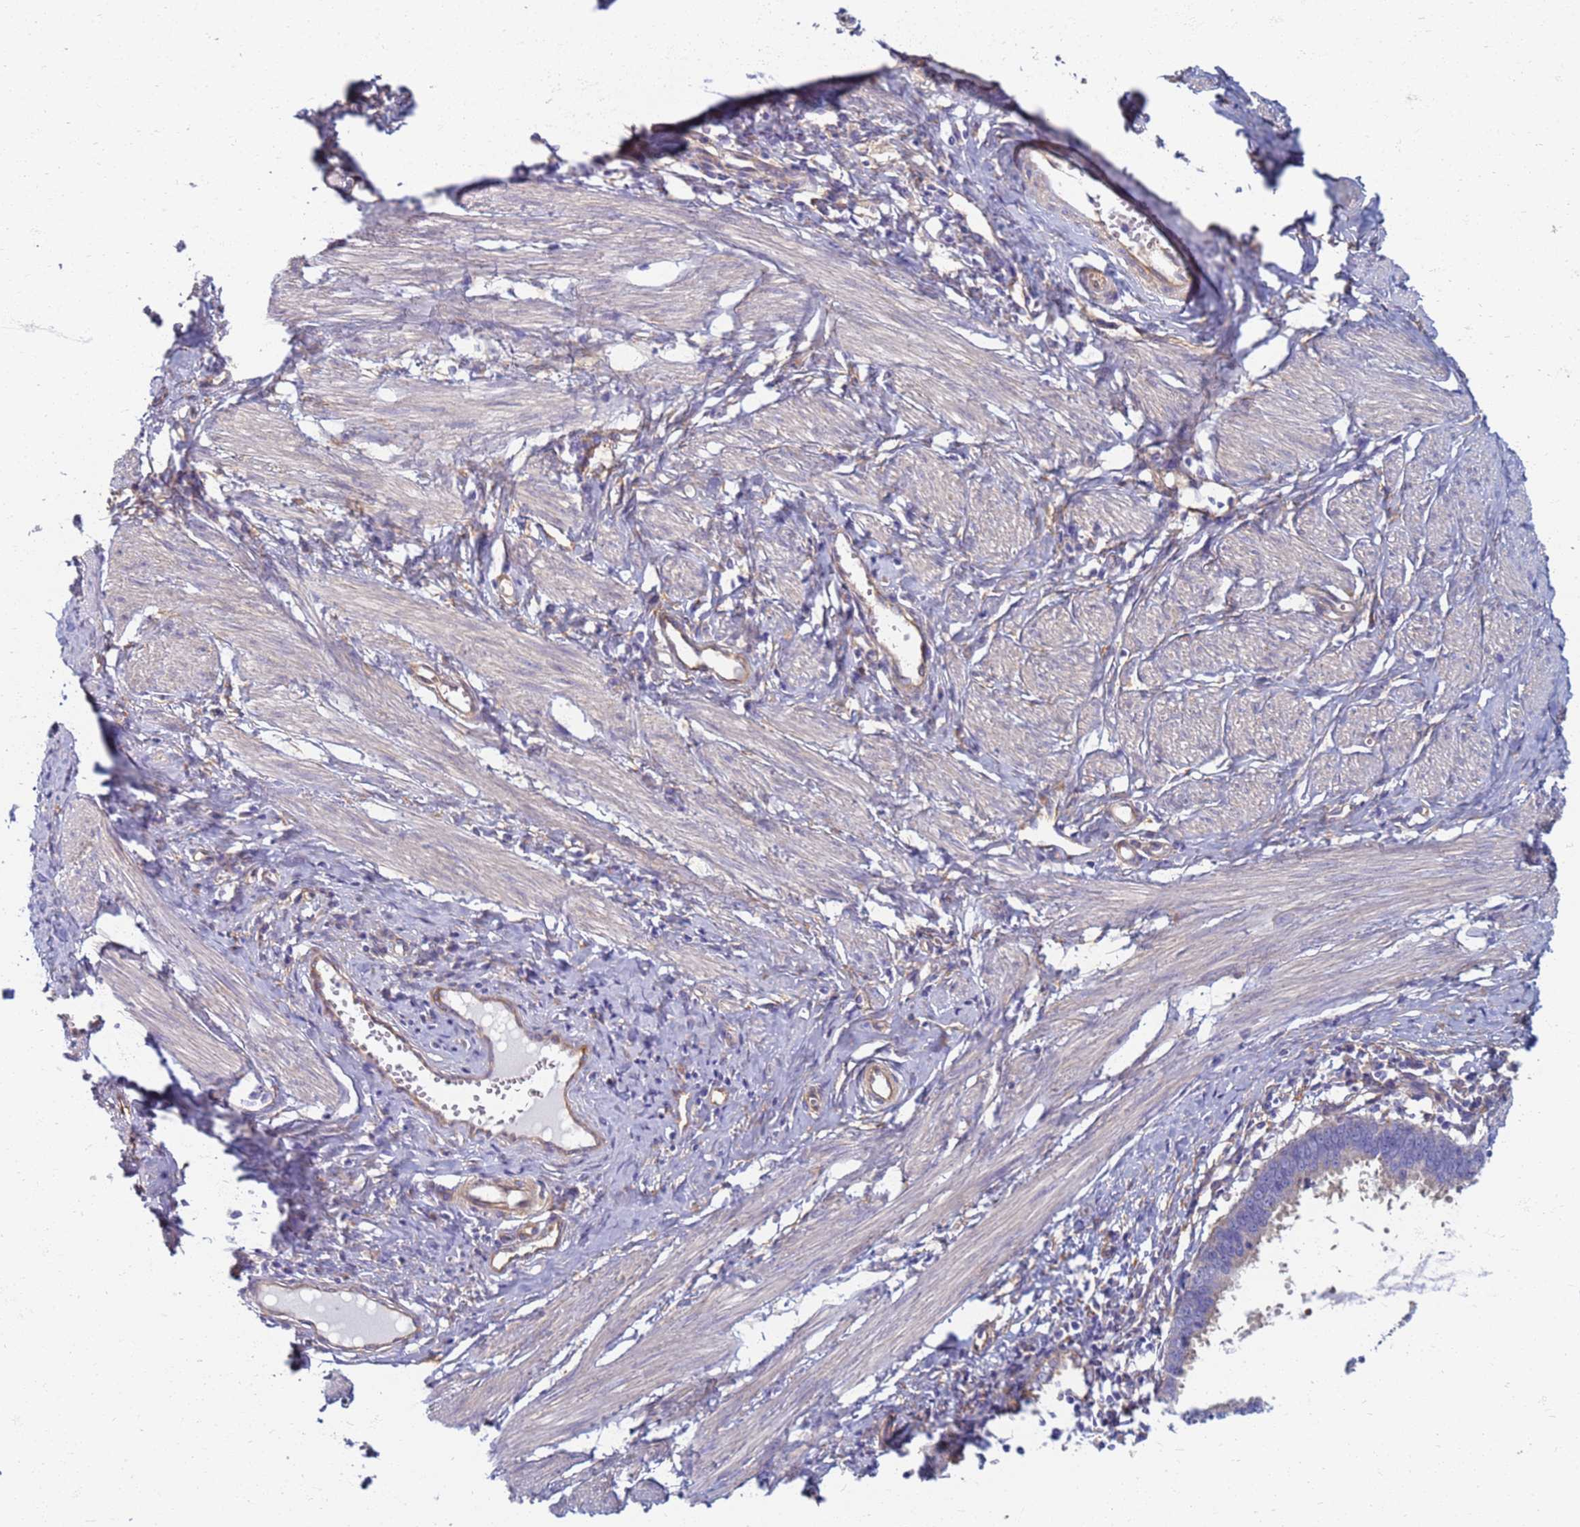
{"staining": {"intensity": "negative", "quantity": "none", "location": "none"}, "tissue": "cervical cancer", "cell_type": "Tumor cells", "image_type": "cancer", "snomed": [{"axis": "morphology", "description": "Adenocarcinoma, NOS"}, {"axis": "topography", "description": "Cervix"}], "caption": "This is a photomicrograph of immunohistochemistry (IHC) staining of adenocarcinoma (cervical), which shows no expression in tumor cells. (Stains: DAB IHC with hematoxylin counter stain, Microscopy: brightfield microscopy at high magnification).", "gene": "EEA1", "patient": {"sex": "female", "age": 36}}